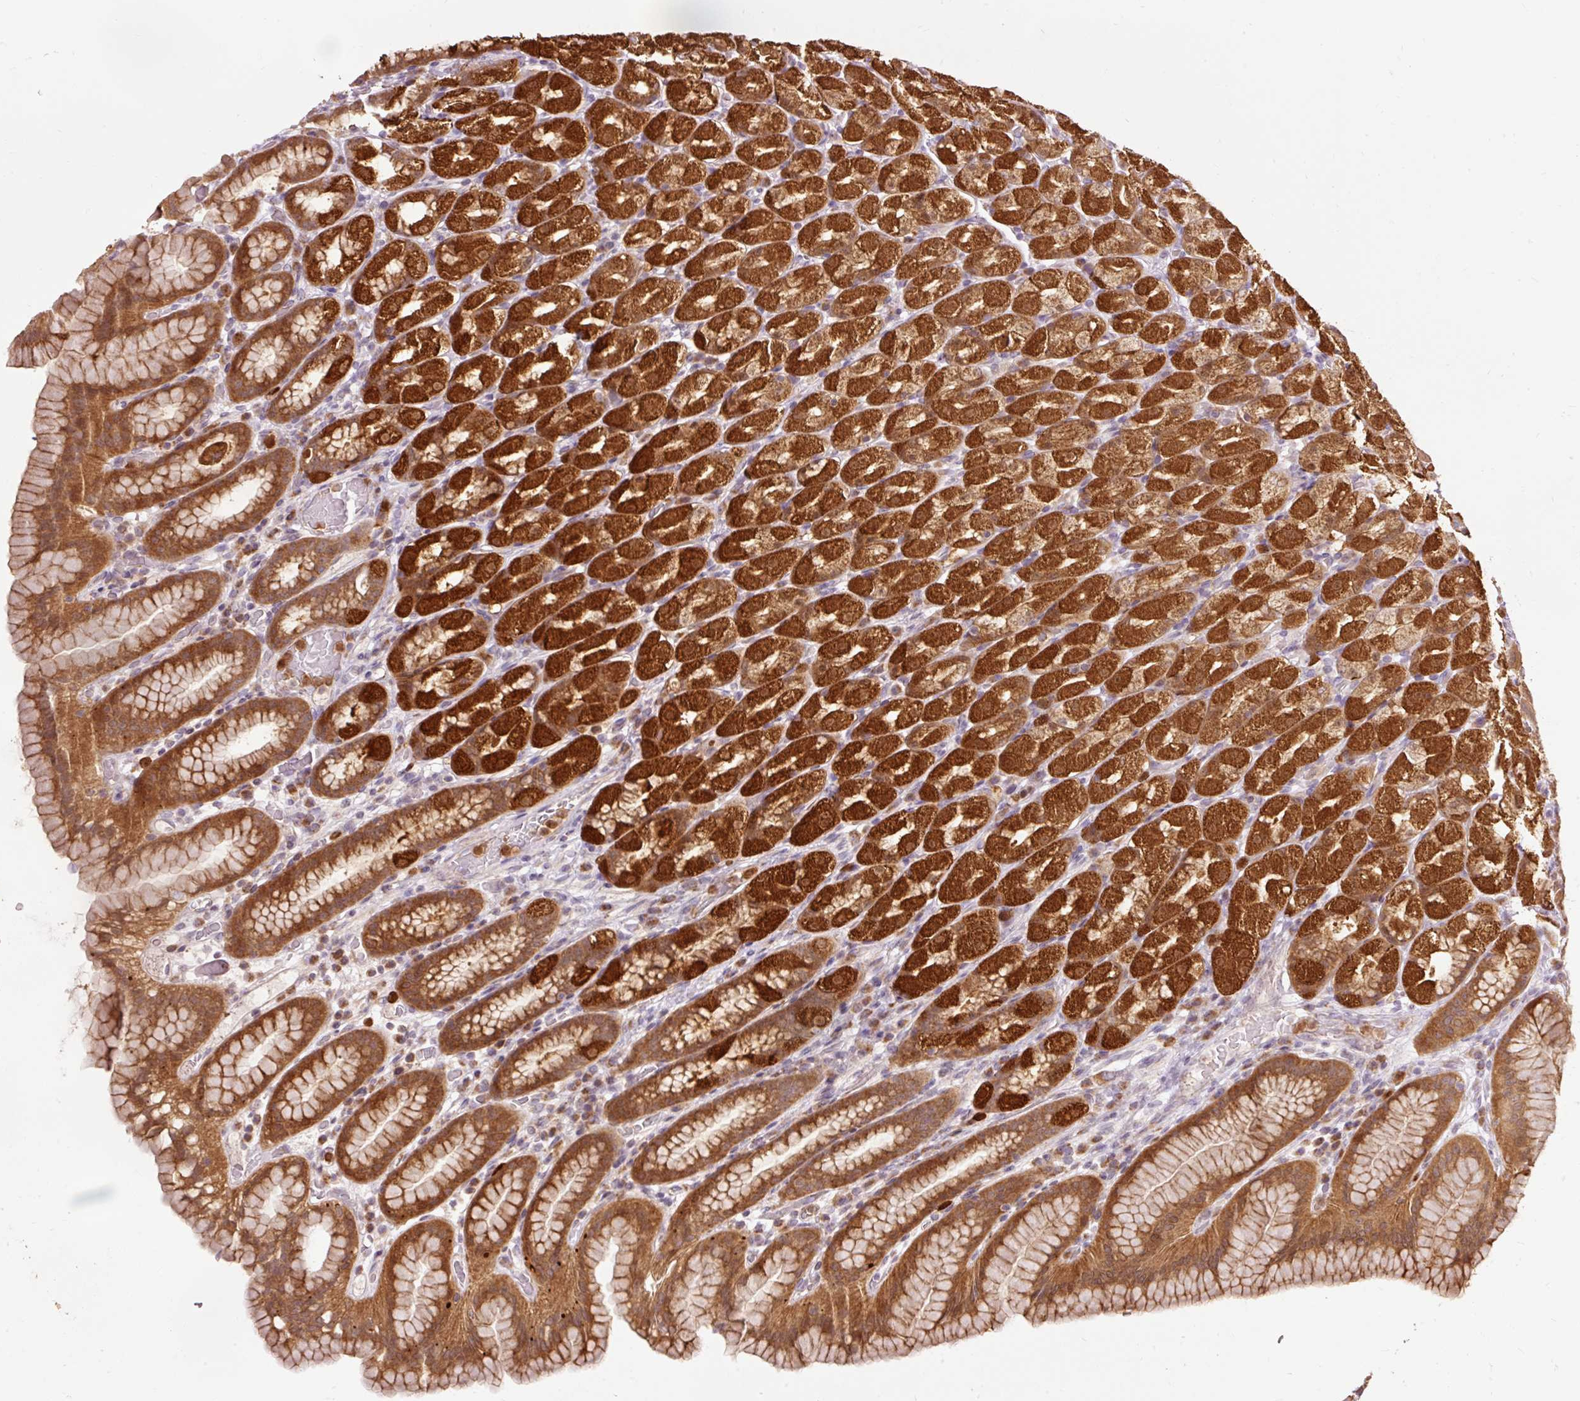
{"staining": {"intensity": "strong", "quantity": ">75%", "location": "cytoplasmic/membranous"}, "tissue": "stomach", "cell_type": "Glandular cells", "image_type": "normal", "snomed": [{"axis": "morphology", "description": "Normal tissue, NOS"}, {"axis": "topography", "description": "Stomach, upper"}, {"axis": "topography", "description": "Stomach"}], "caption": "Immunohistochemical staining of unremarkable stomach shows strong cytoplasmic/membranous protein staining in about >75% of glandular cells.", "gene": "PRDX5", "patient": {"sex": "male", "age": 68}}